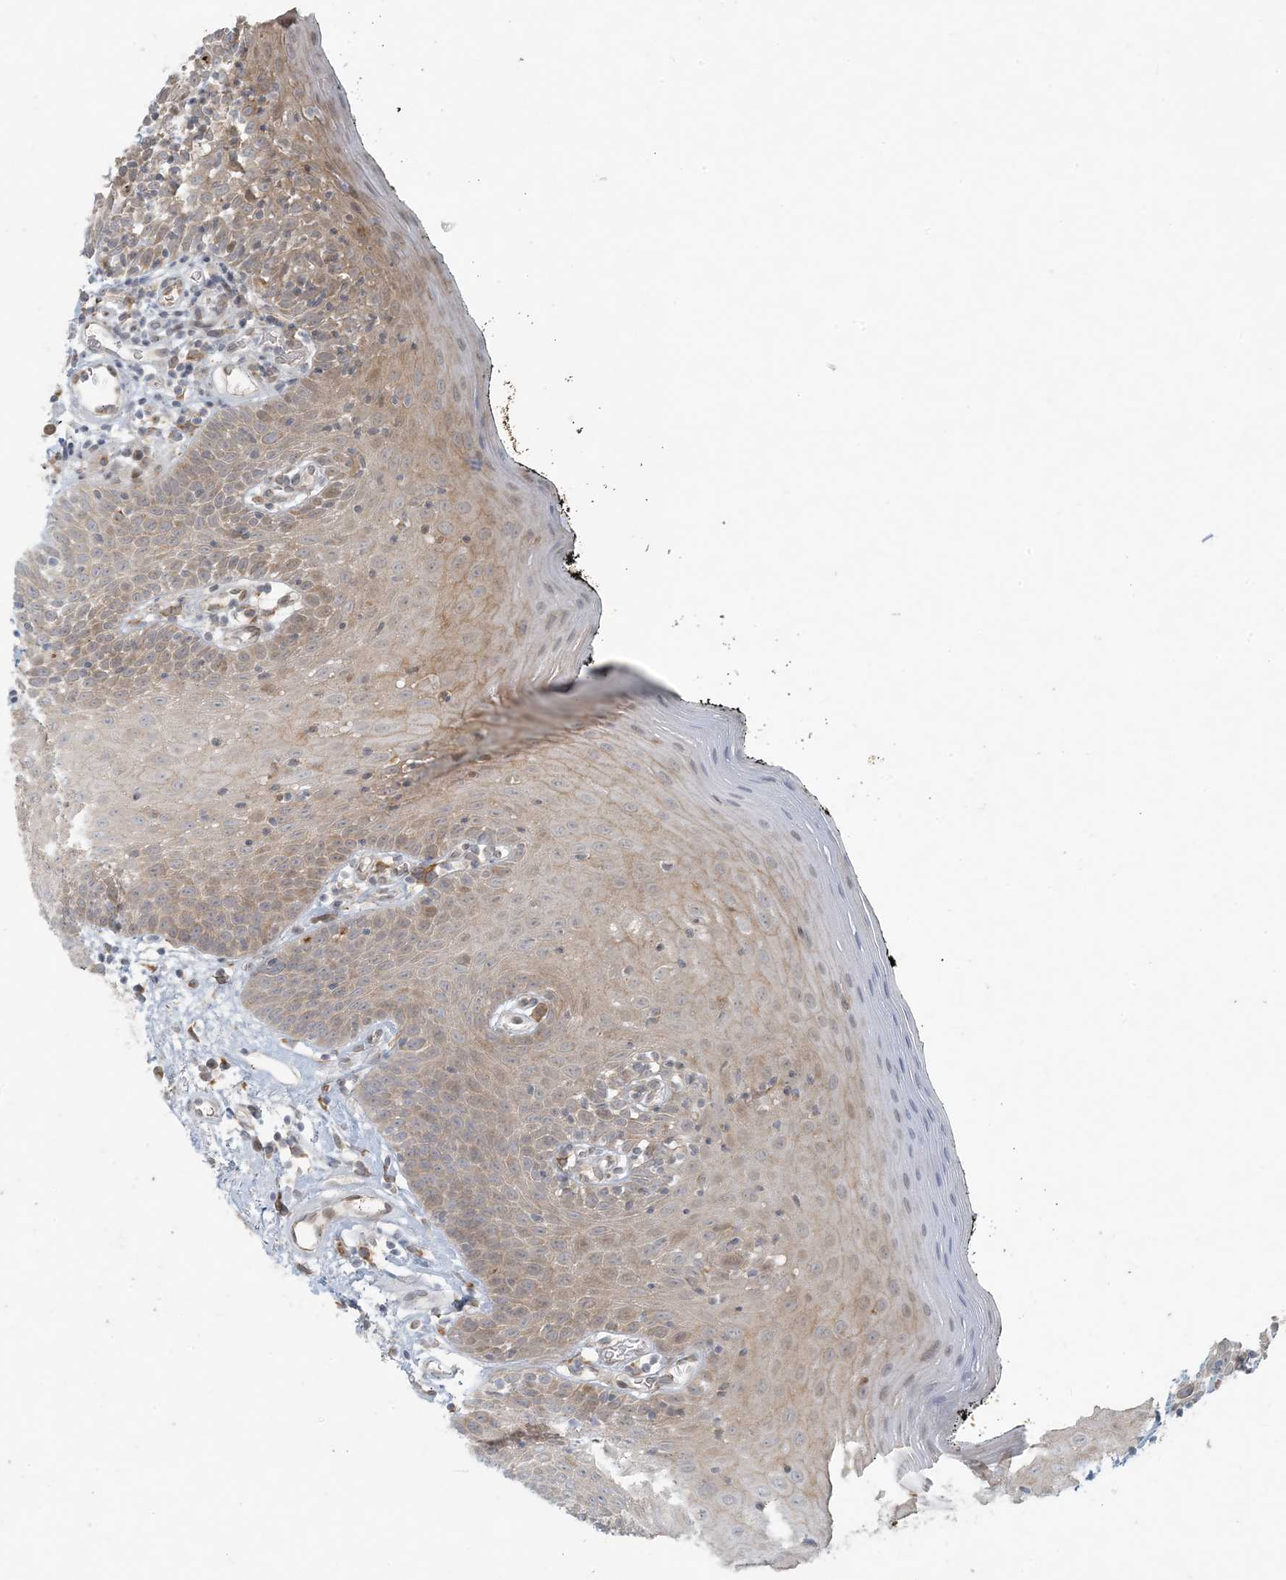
{"staining": {"intensity": "moderate", "quantity": "25%-75%", "location": "cytoplasmic/membranous,nuclear"}, "tissue": "oral mucosa", "cell_type": "Squamous epithelial cells", "image_type": "normal", "snomed": [{"axis": "morphology", "description": "Normal tissue, NOS"}, {"axis": "topography", "description": "Oral tissue"}], "caption": "Oral mucosa stained with DAB IHC reveals medium levels of moderate cytoplasmic/membranous,nuclear positivity in approximately 25%-75% of squamous epithelial cells.", "gene": "HACL1", "patient": {"sex": "male", "age": 74}}